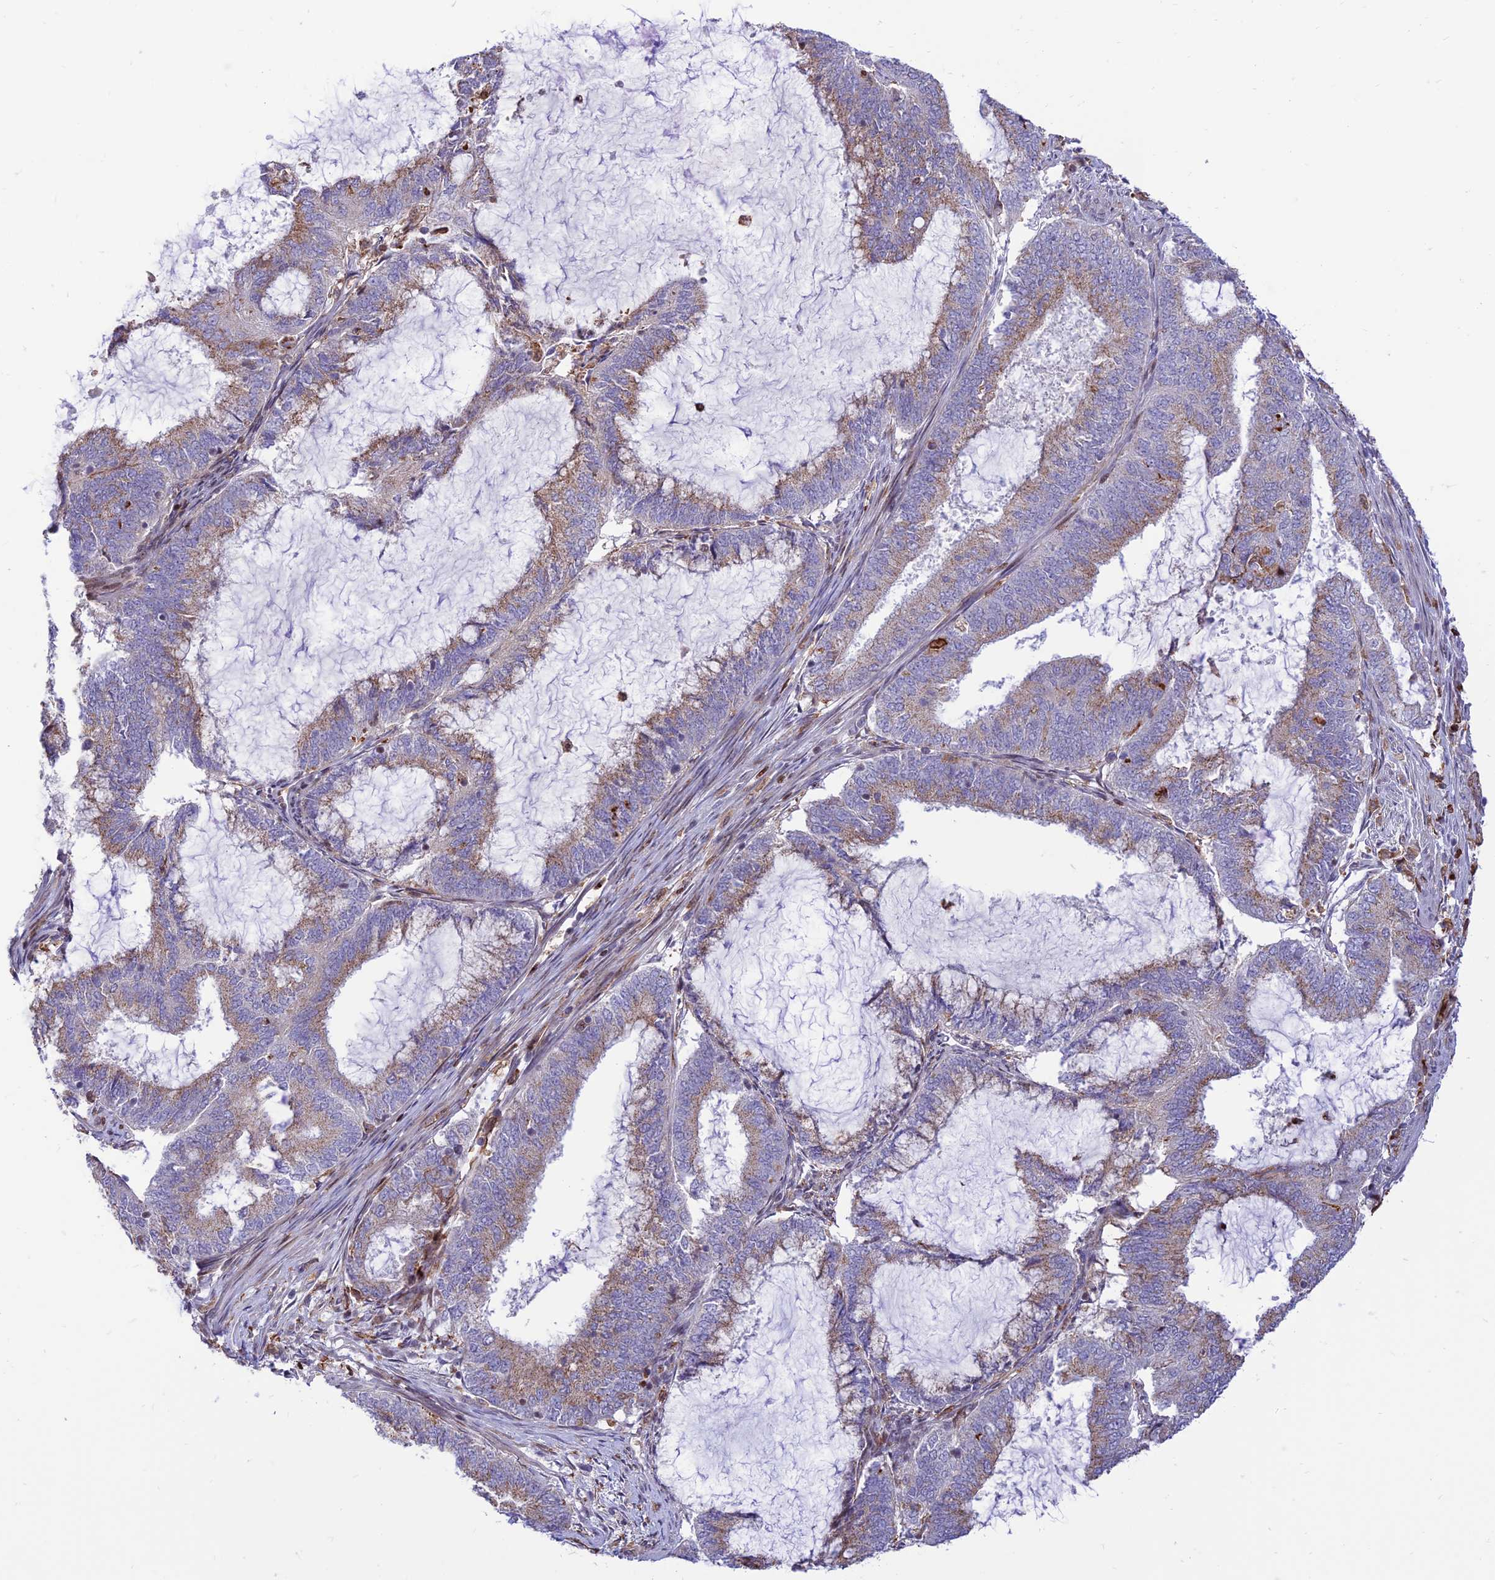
{"staining": {"intensity": "moderate", "quantity": "25%-75%", "location": "cytoplasmic/membranous"}, "tissue": "endometrial cancer", "cell_type": "Tumor cells", "image_type": "cancer", "snomed": [{"axis": "morphology", "description": "Adenocarcinoma, NOS"}, {"axis": "topography", "description": "Endometrium"}], "caption": "Immunohistochemistry (IHC) photomicrograph of neoplastic tissue: adenocarcinoma (endometrial) stained using immunohistochemistry (IHC) shows medium levels of moderate protein expression localized specifically in the cytoplasmic/membranous of tumor cells, appearing as a cytoplasmic/membranous brown color.", "gene": "FAM186B", "patient": {"sex": "female", "age": 51}}